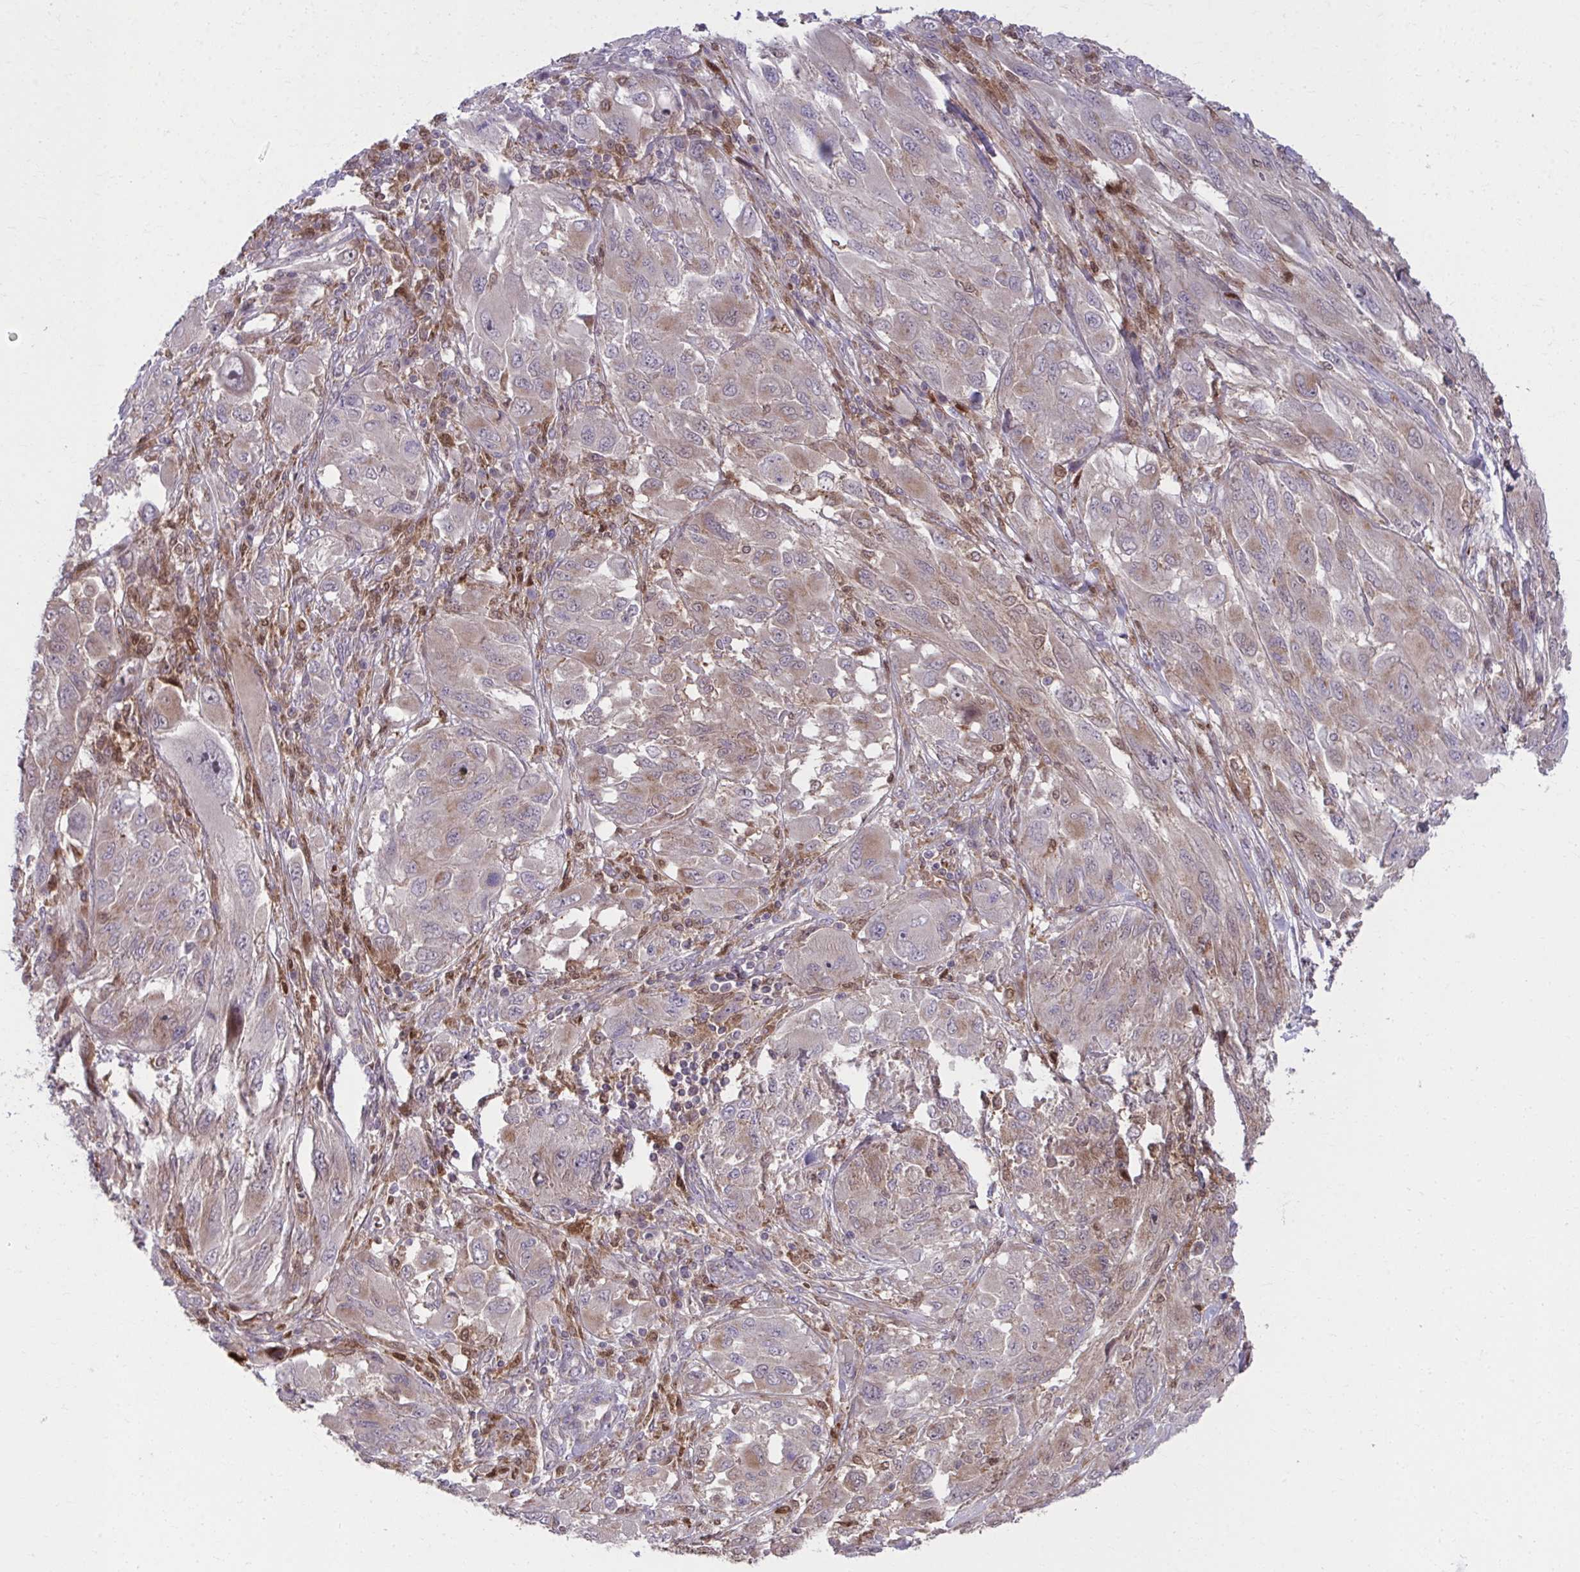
{"staining": {"intensity": "weak", "quantity": "25%-75%", "location": "cytoplasmic/membranous"}, "tissue": "melanoma", "cell_type": "Tumor cells", "image_type": "cancer", "snomed": [{"axis": "morphology", "description": "Malignant melanoma, NOS"}, {"axis": "topography", "description": "Skin"}], "caption": "The histopathology image exhibits immunohistochemical staining of malignant melanoma. There is weak cytoplasmic/membranous expression is seen in approximately 25%-75% of tumor cells. The staining is performed using DAB (3,3'-diaminobenzidine) brown chromogen to label protein expression. The nuclei are counter-stained blue using hematoxylin.", "gene": "C16orf54", "patient": {"sex": "female", "age": 91}}